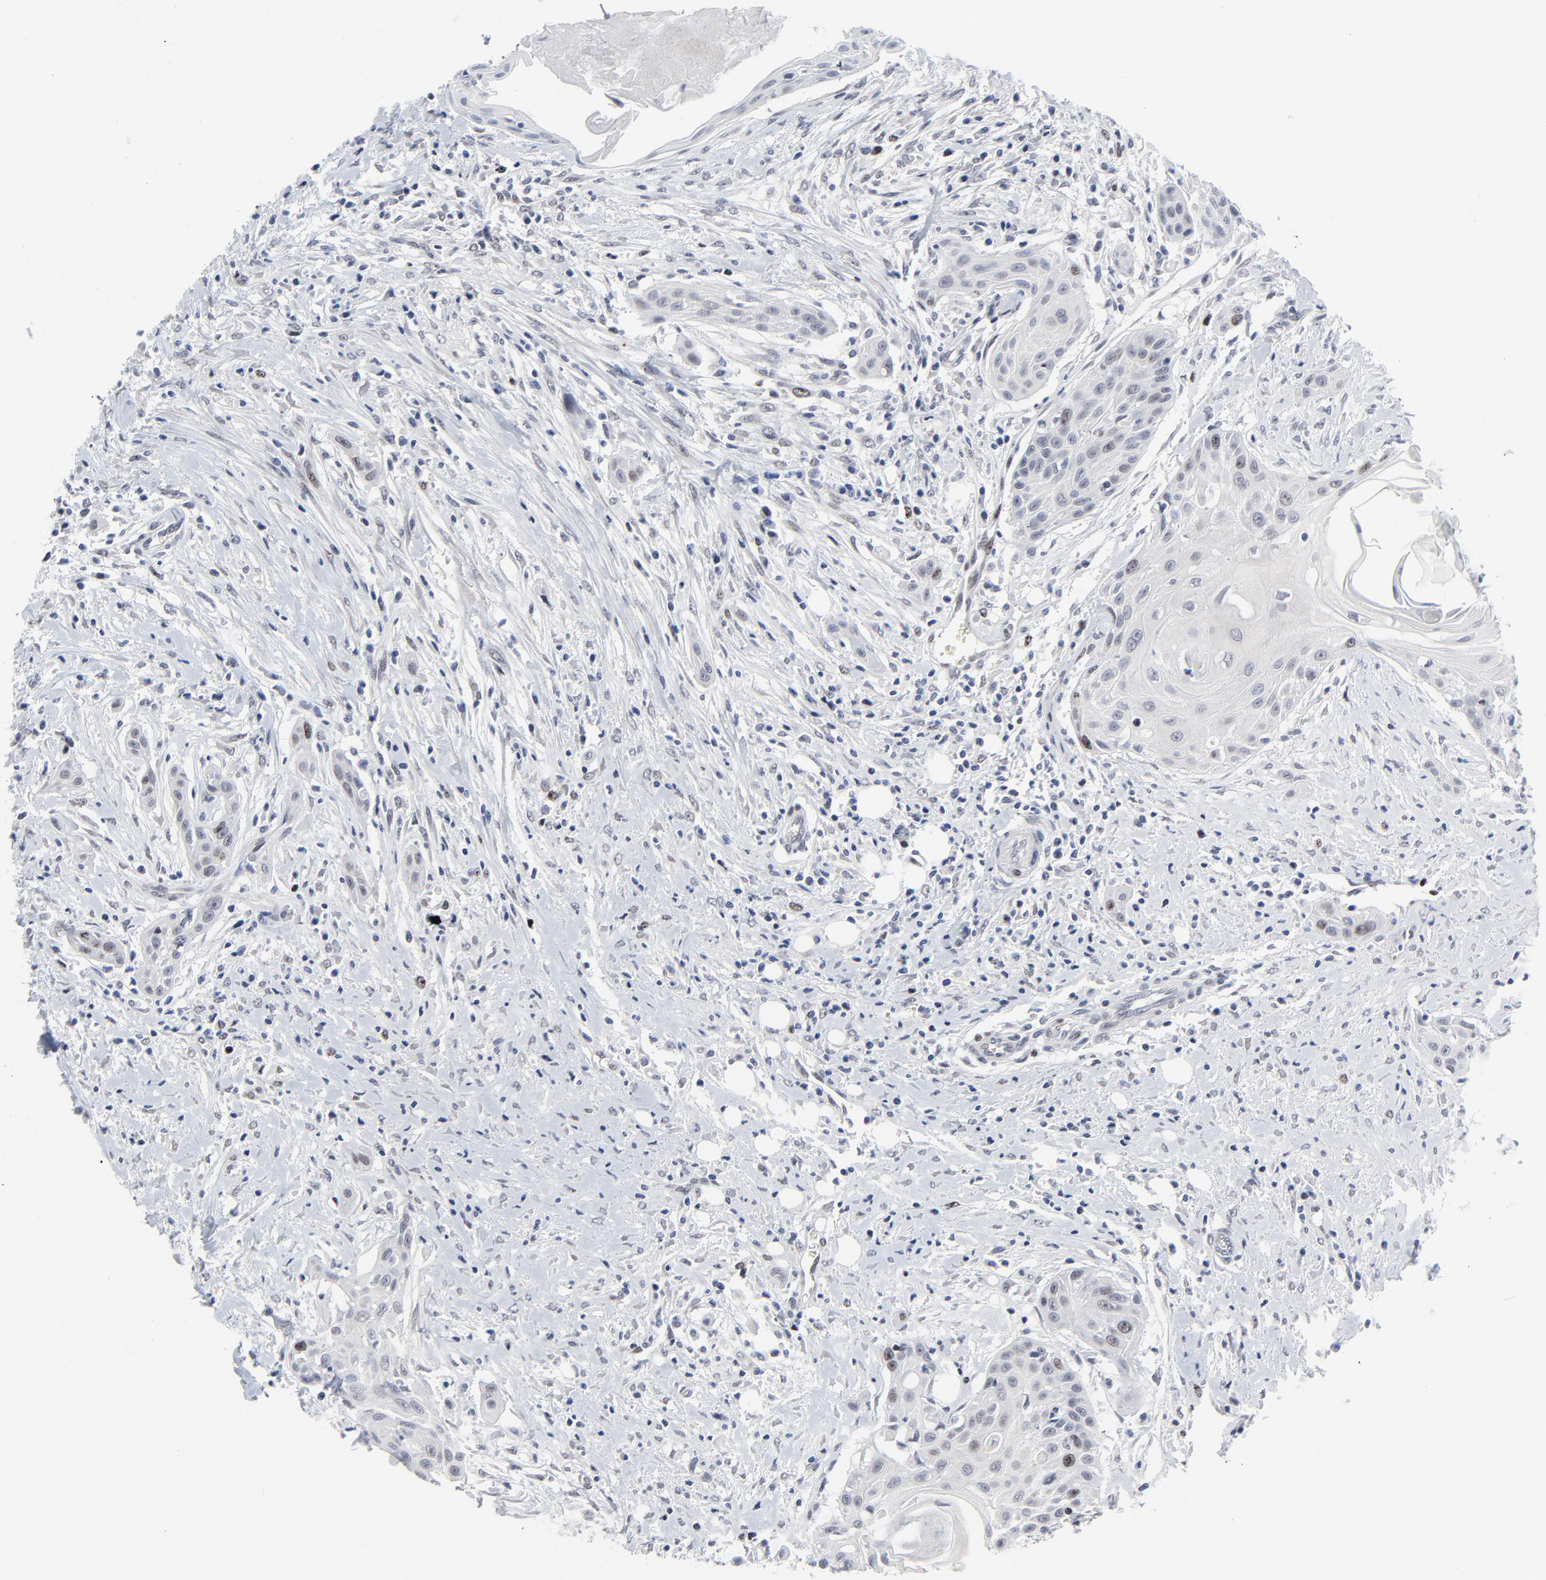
{"staining": {"intensity": "weak", "quantity": "<25%", "location": "nuclear"}, "tissue": "head and neck cancer", "cell_type": "Tumor cells", "image_type": "cancer", "snomed": [{"axis": "morphology", "description": "Squamous cell carcinoma, NOS"}, {"axis": "morphology", "description": "Squamous cell carcinoma, metastatic, NOS"}, {"axis": "topography", "description": "Lymph node"}, {"axis": "topography", "description": "Salivary gland"}, {"axis": "topography", "description": "Head-Neck"}], "caption": "An IHC histopathology image of head and neck cancer (metastatic squamous cell carcinoma) is shown. There is no staining in tumor cells of head and neck cancer (metastatic squamous cell carcinoma).", "gene": "ZNF589", "patient": {"sex": "female", "age": 74}}